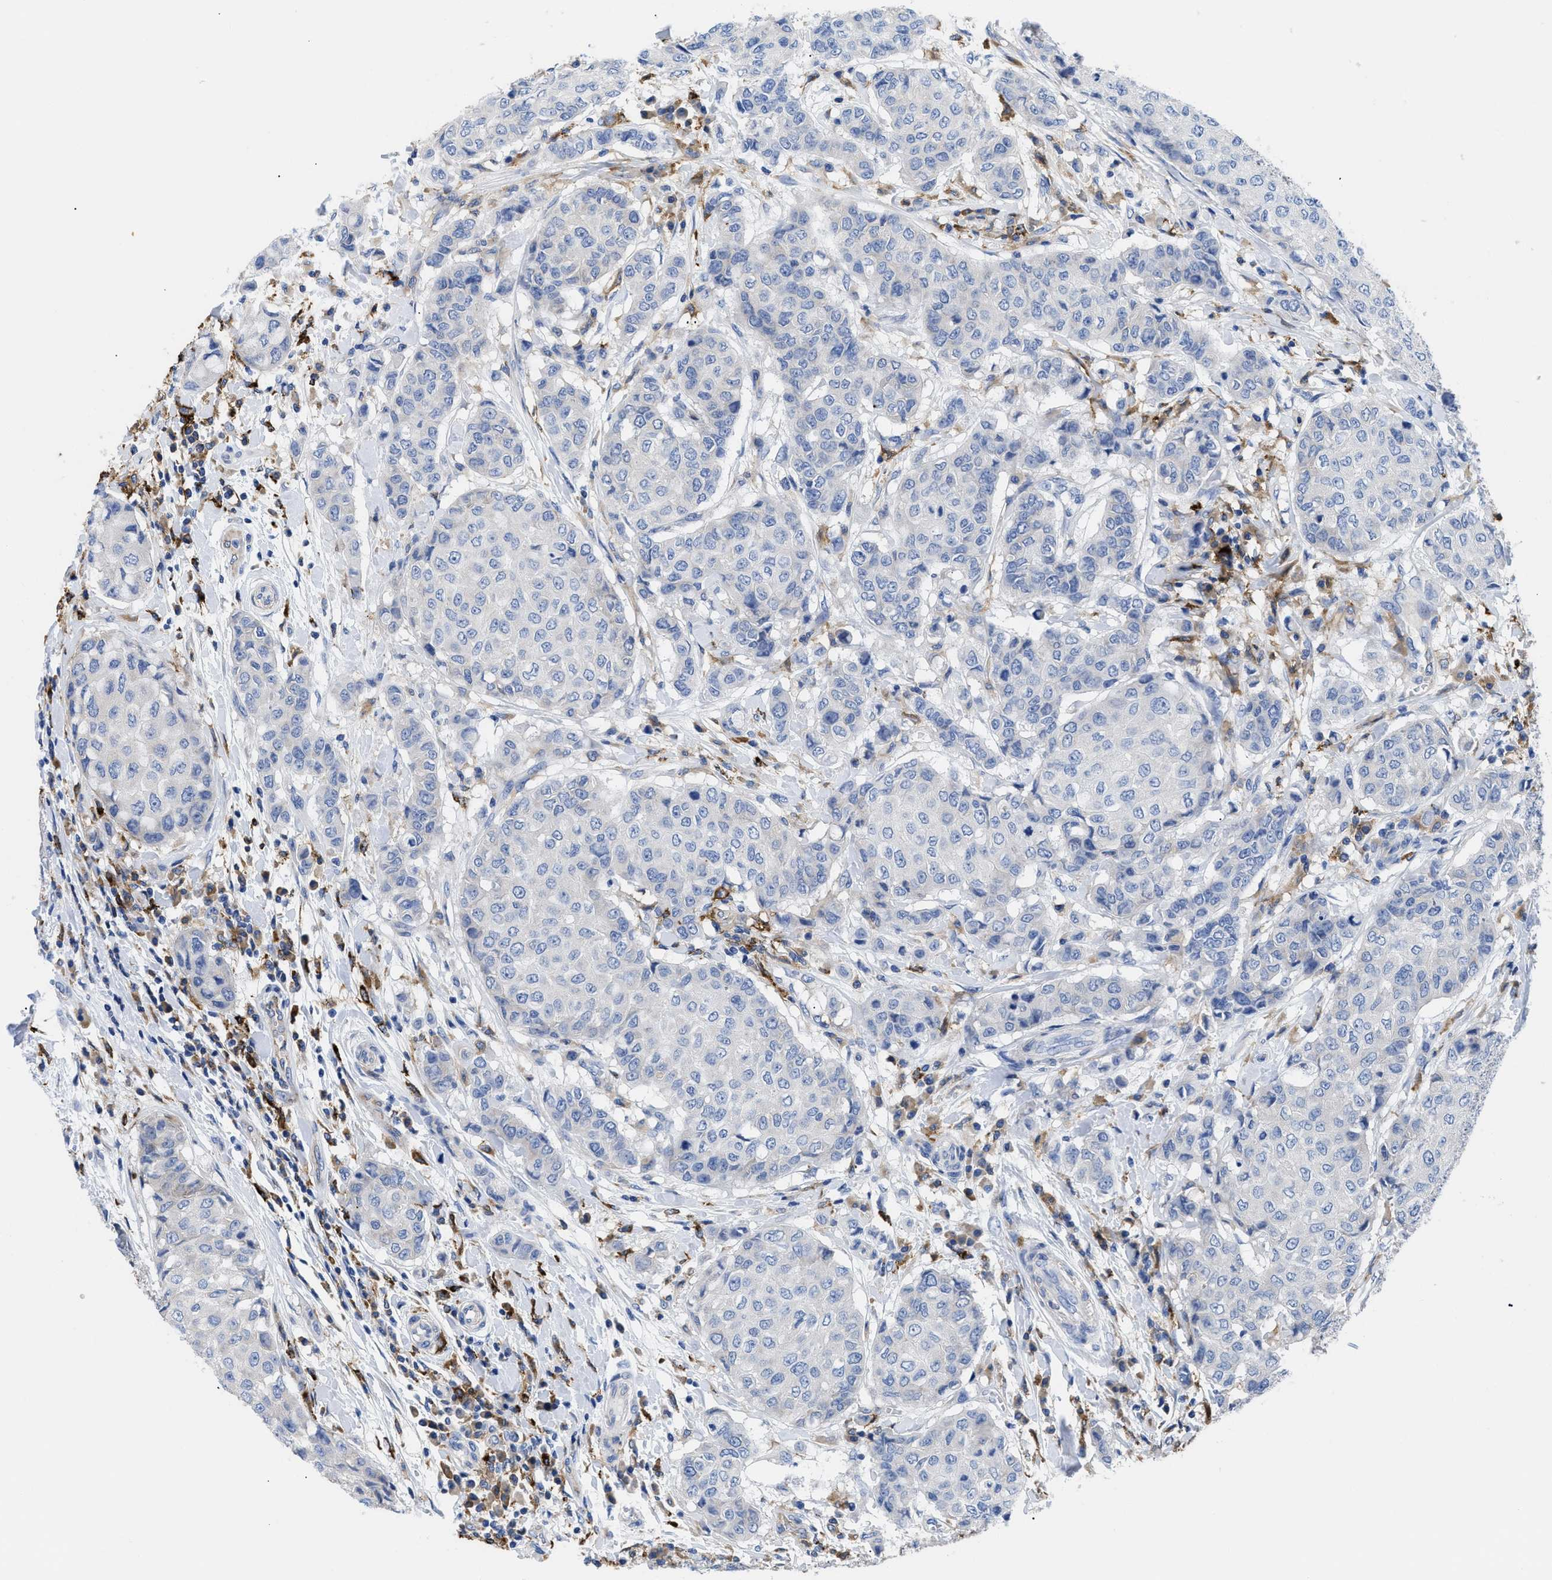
{"staining": {"intensity": "weak", "quantity": "<25%", "location": "cytoplasmic/membranous"}, "tissue": "breast cancer", "cell_type": "Tumor cells", "image_type": "cancer", "snomed": [{"axis": "morphology", "description": "Duct carcinoma"}, {"axis": "topography", "description": "Breast"}], "caption": "This is an immunohistochemistry image of human breast invasive ductal carcinoma. There is no expression in tumor cells.", "gene": "HLA-DPA1", "patient": {"sex": "female", "age": 27}}